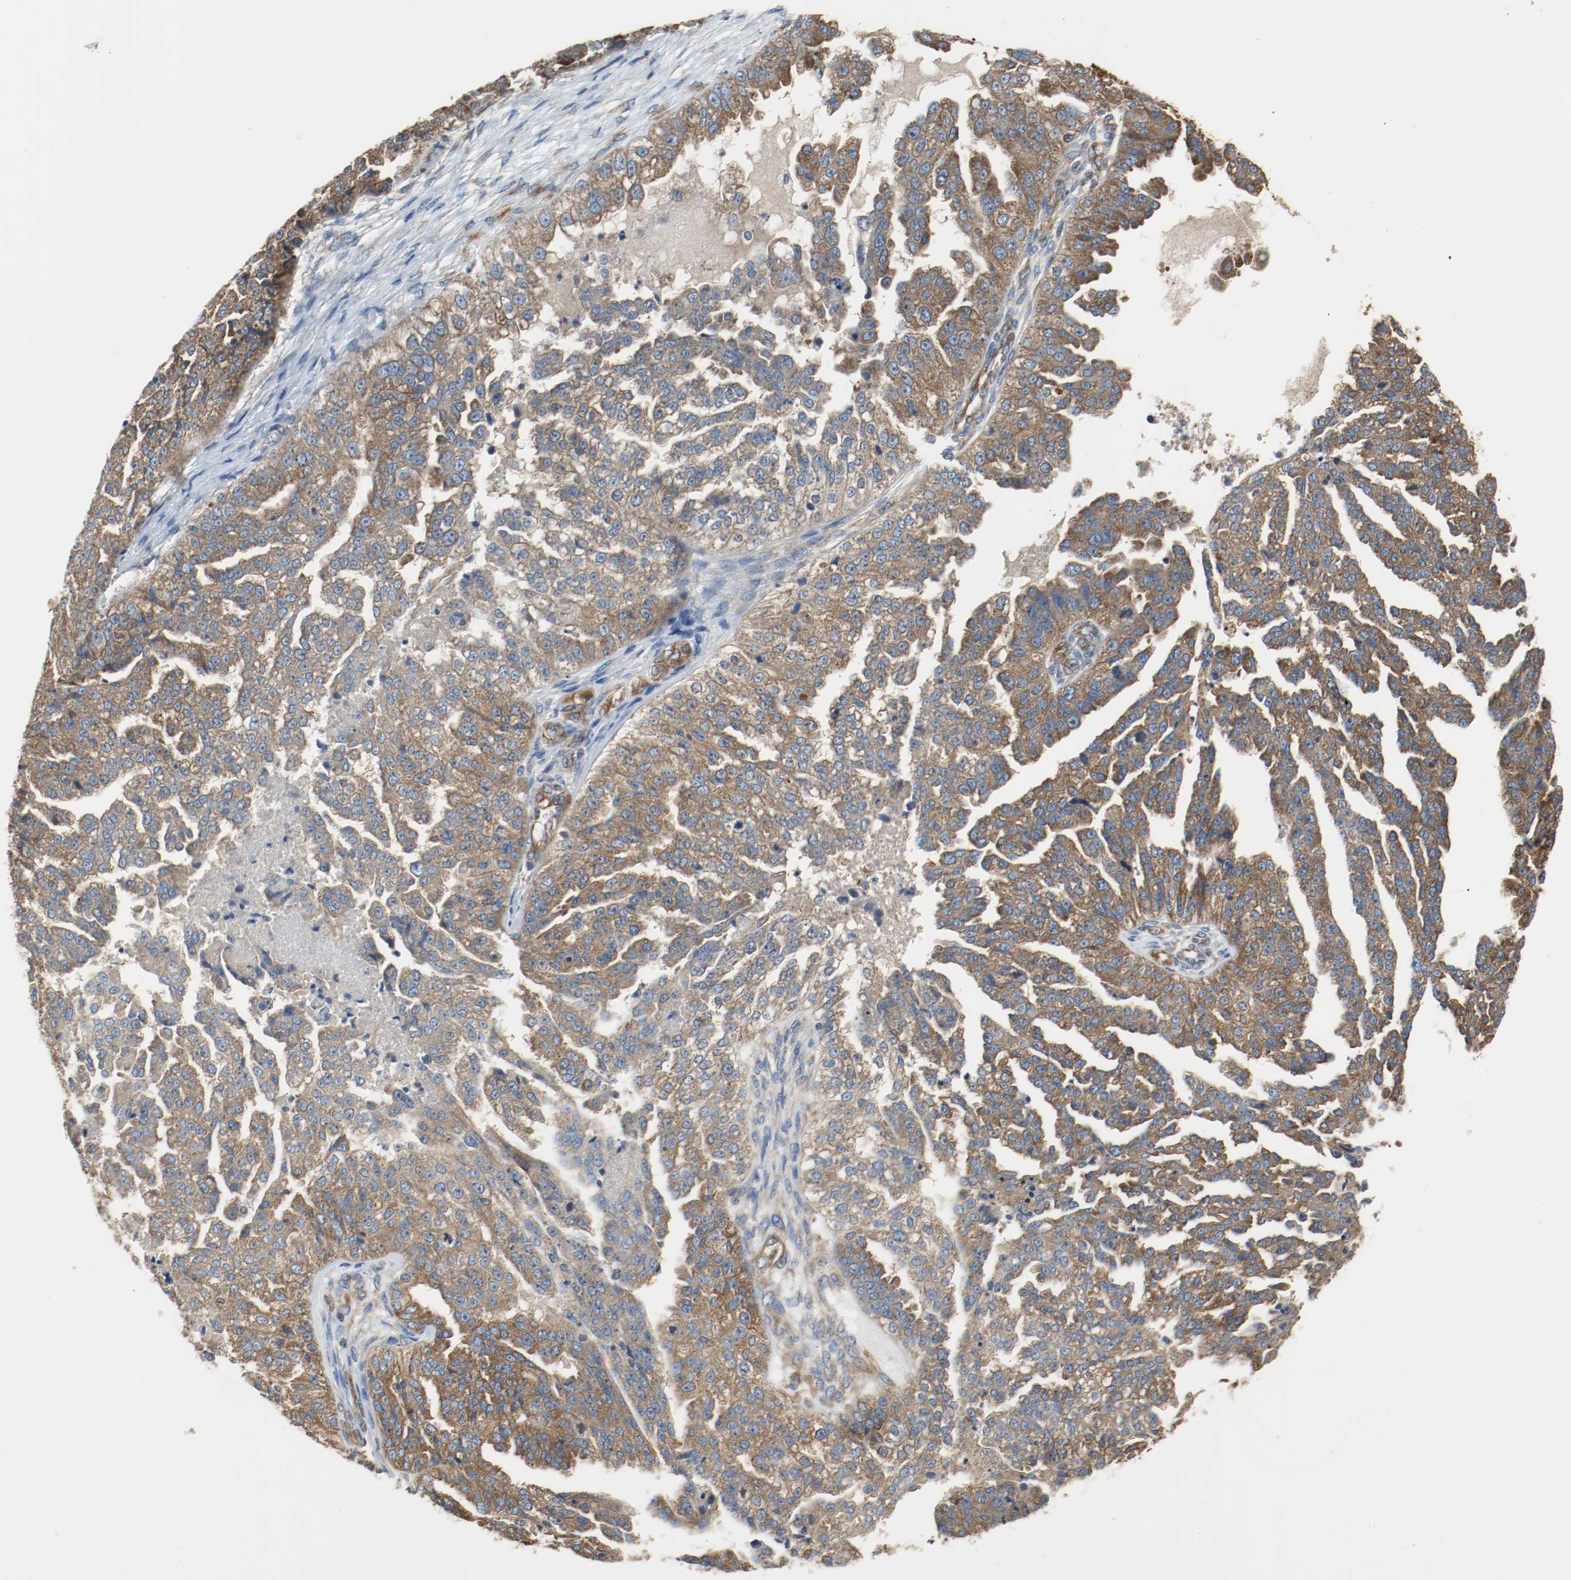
{"staining": {"intensity": "moderate", "quantity": ">75%", "location": "cytoplasmic/membranous"}, "tissue": "ovarian cancer", "cell_type": "Tumor cells", "image_type": "cancer", "snomed": [{"axis": "morphology", "description": "Cystadenocarcinoma, serous, NOS"}, {"axis": "topography", "description": "Ovary"}], "caption": "An image of ovarian cancer (serous cystadenocarcinoma) stained for a protein demonstrates moderate cytoplasmic/membranous brown staining in tumor cells.", "gene": "TUBA3D", "patient": {"sex": "female", "age": 58}}